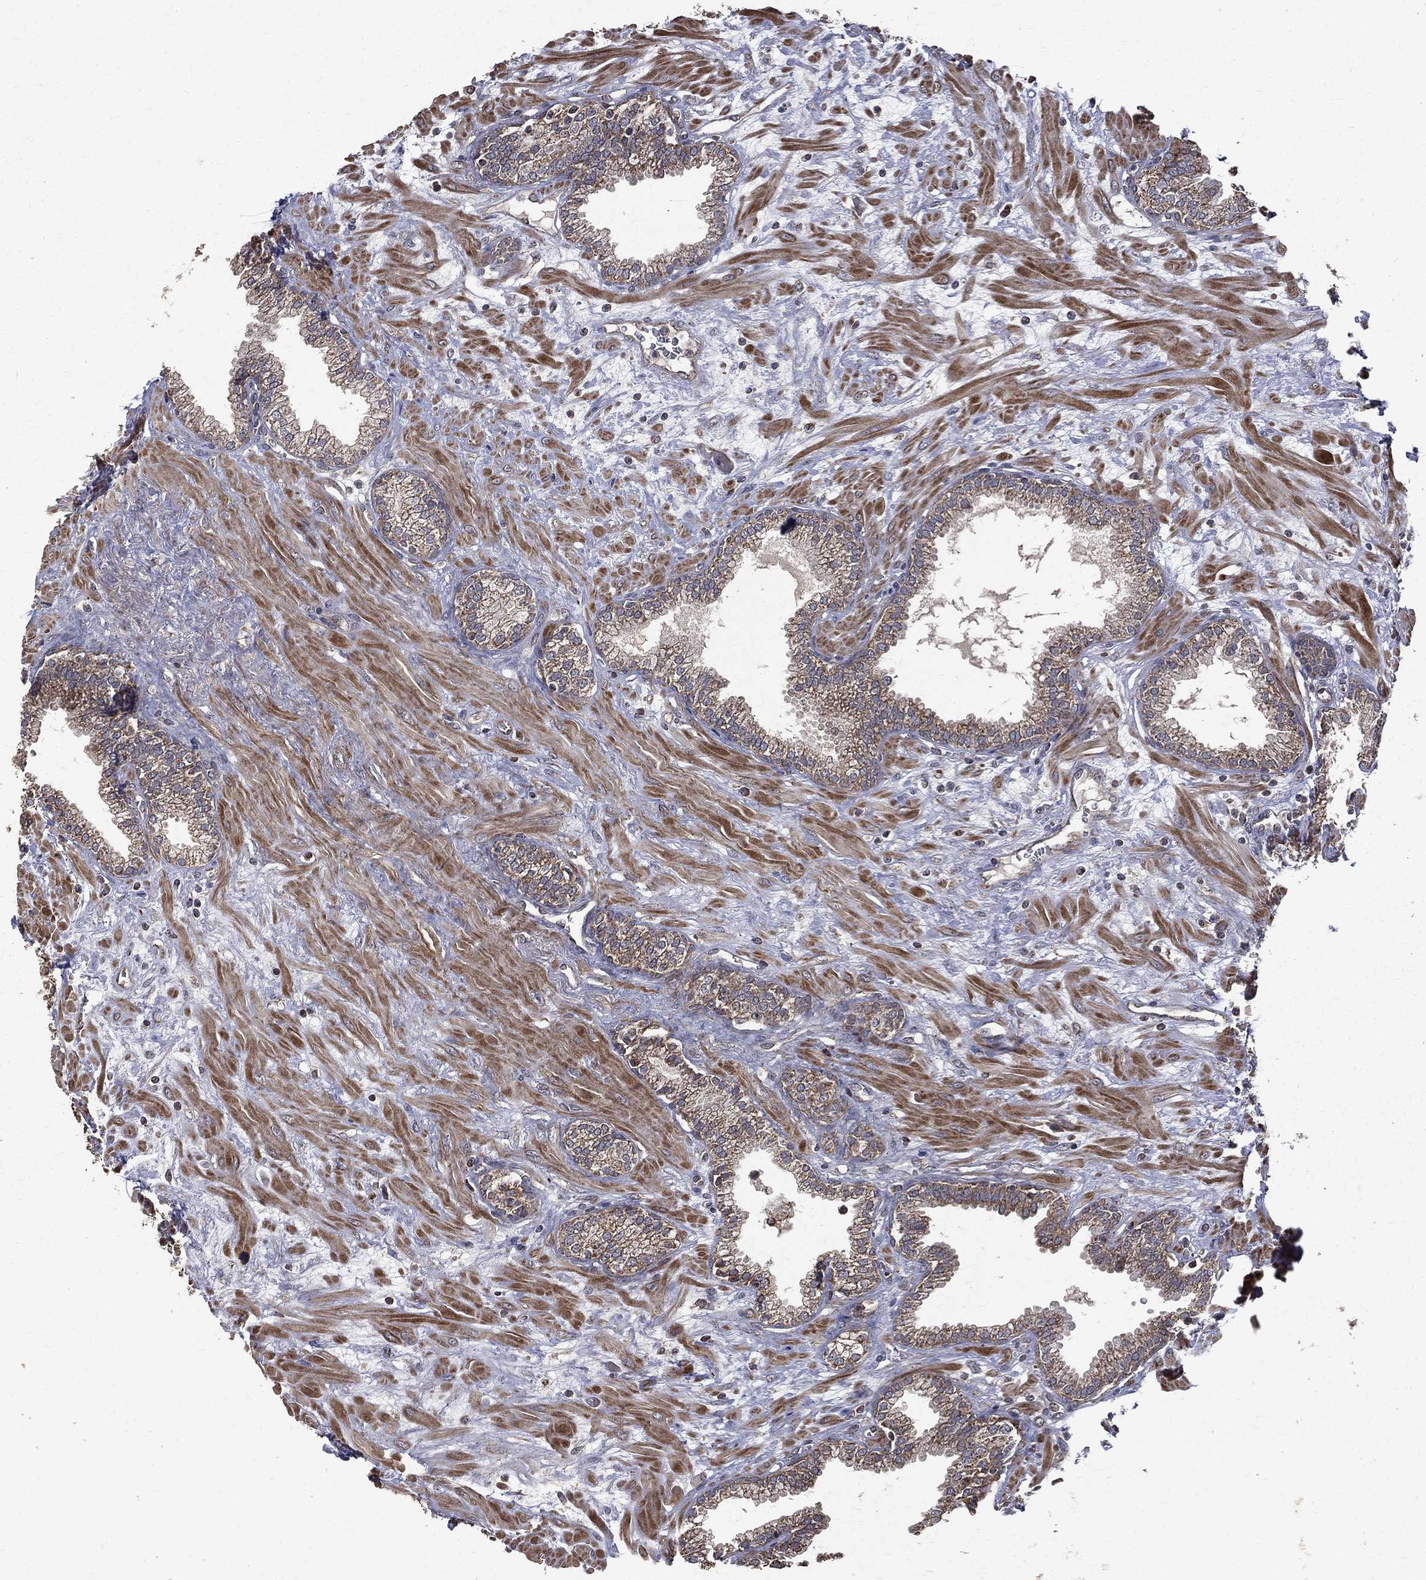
{"staining": {"intensity": "moderate", "quantity": "25%-75%", "location": "cytoplasmic/membranous"}, "tissue": "prostate", "cell_type": "Glandular cells", "image_type": "normal", "snomed": [{"axis": "morphology", "description": "Normal tissue, NOS"}, {"axis": "topography", "description": "Prostate"}], "caption": "DAB immunohistochemical staining of unremarkable prostate shows moderate cytoplasmic/membranous protein staining in about 25%-75% of glandular cells.", "gene": "RPGR", "patient": {"sex": "male", "age": 64}}